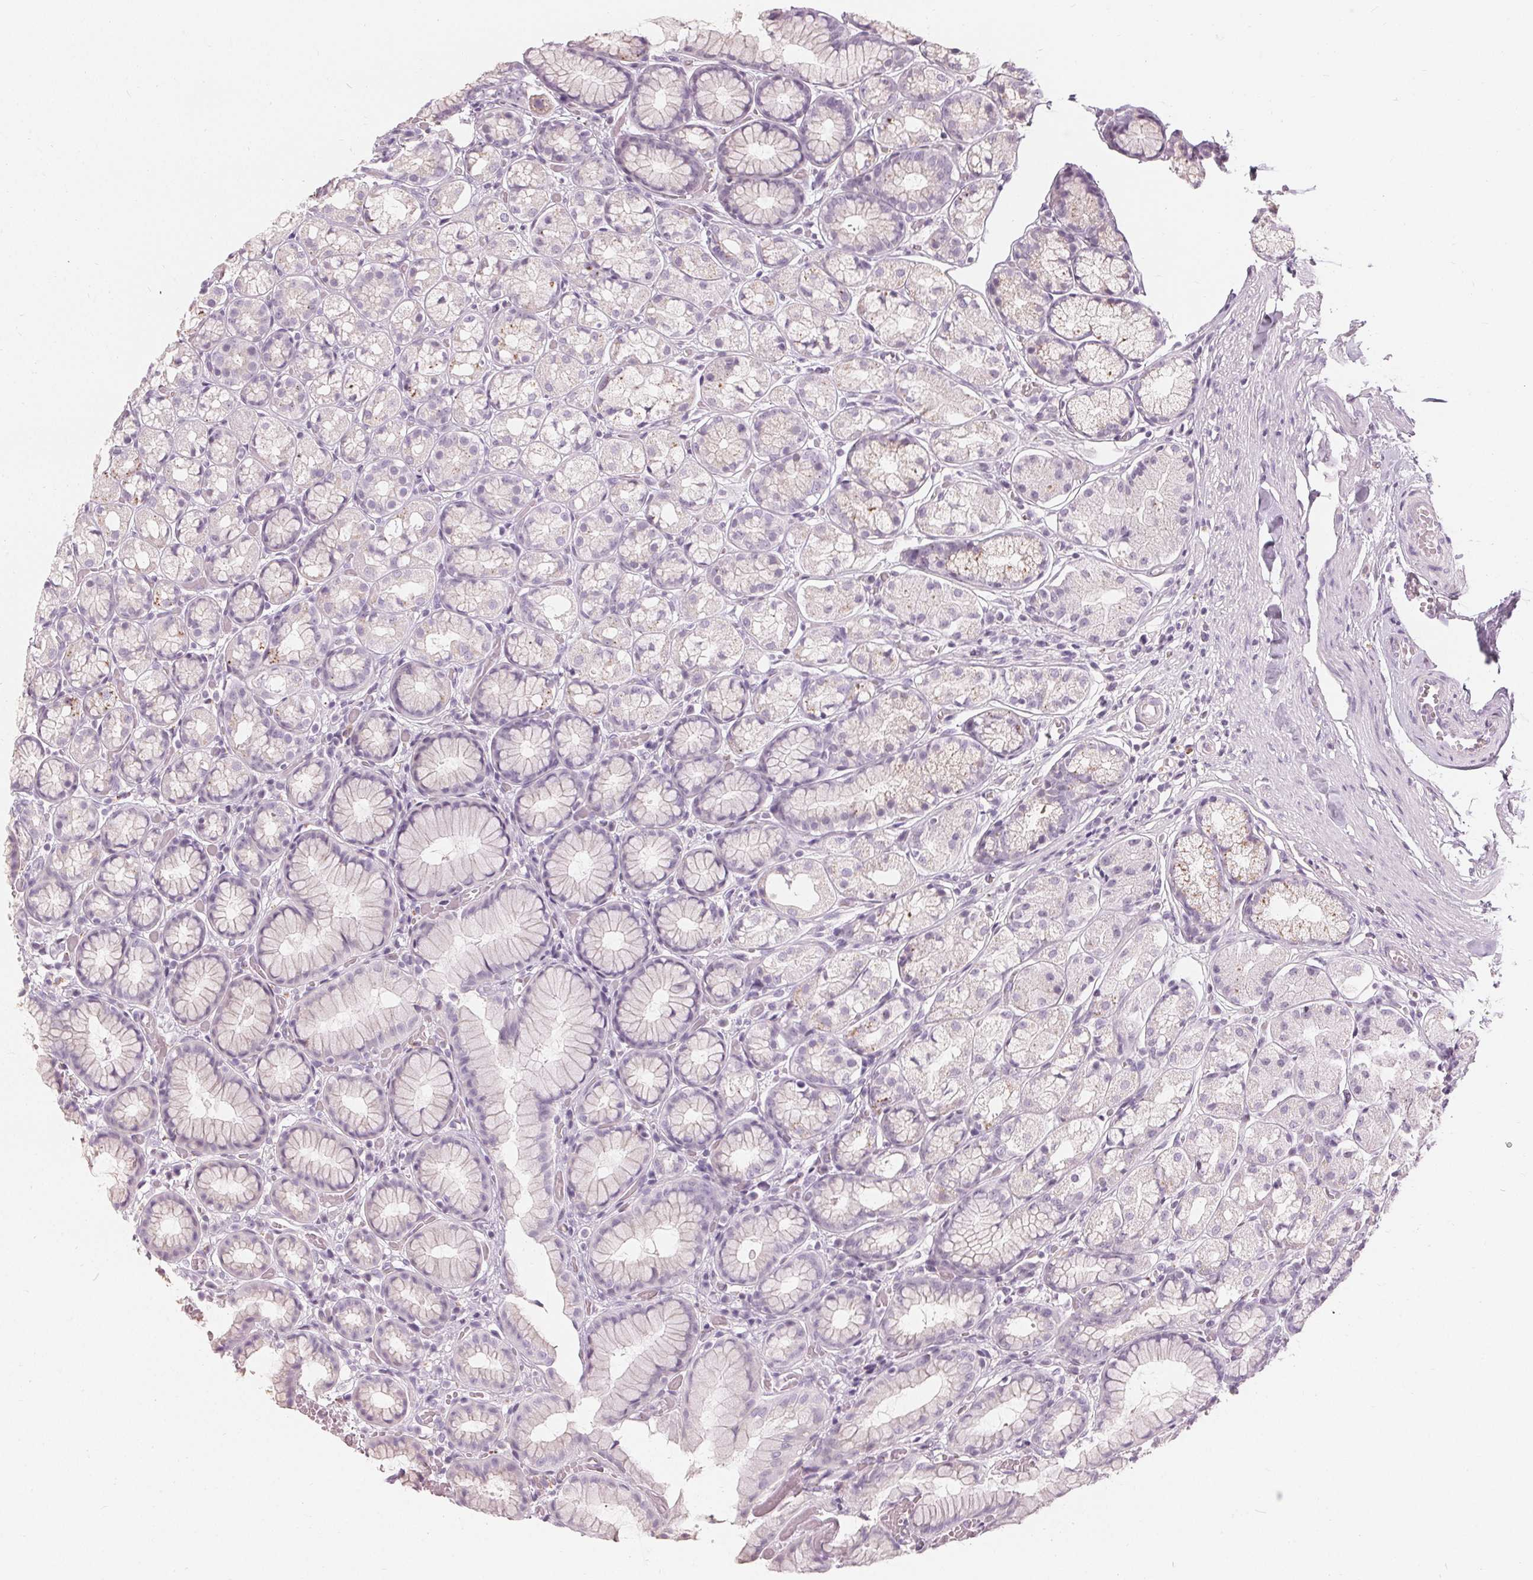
{"staining": {"intensity": "moderate", "quantity": "<25%", "location": "cytoplasmic/membranous"}, "tissue": "stomach", "cell_type": "Glandular cells", "image_type": "normal", "snomed": [{"axis": "morphology", "description": "Normal tissue, NOS"}, {"axis": "topography", "description": "Smooth muscle"}, {"axis": "topography", "description": "Stomach"}], "caption": "DAB immunohistochemical staining of normal stomach shows moderate cytoplasmic/membranous protein positivity in about <25% of glandular cells.", "gene": "HOPX", "patient": {"sex": "male", "age": 70}}